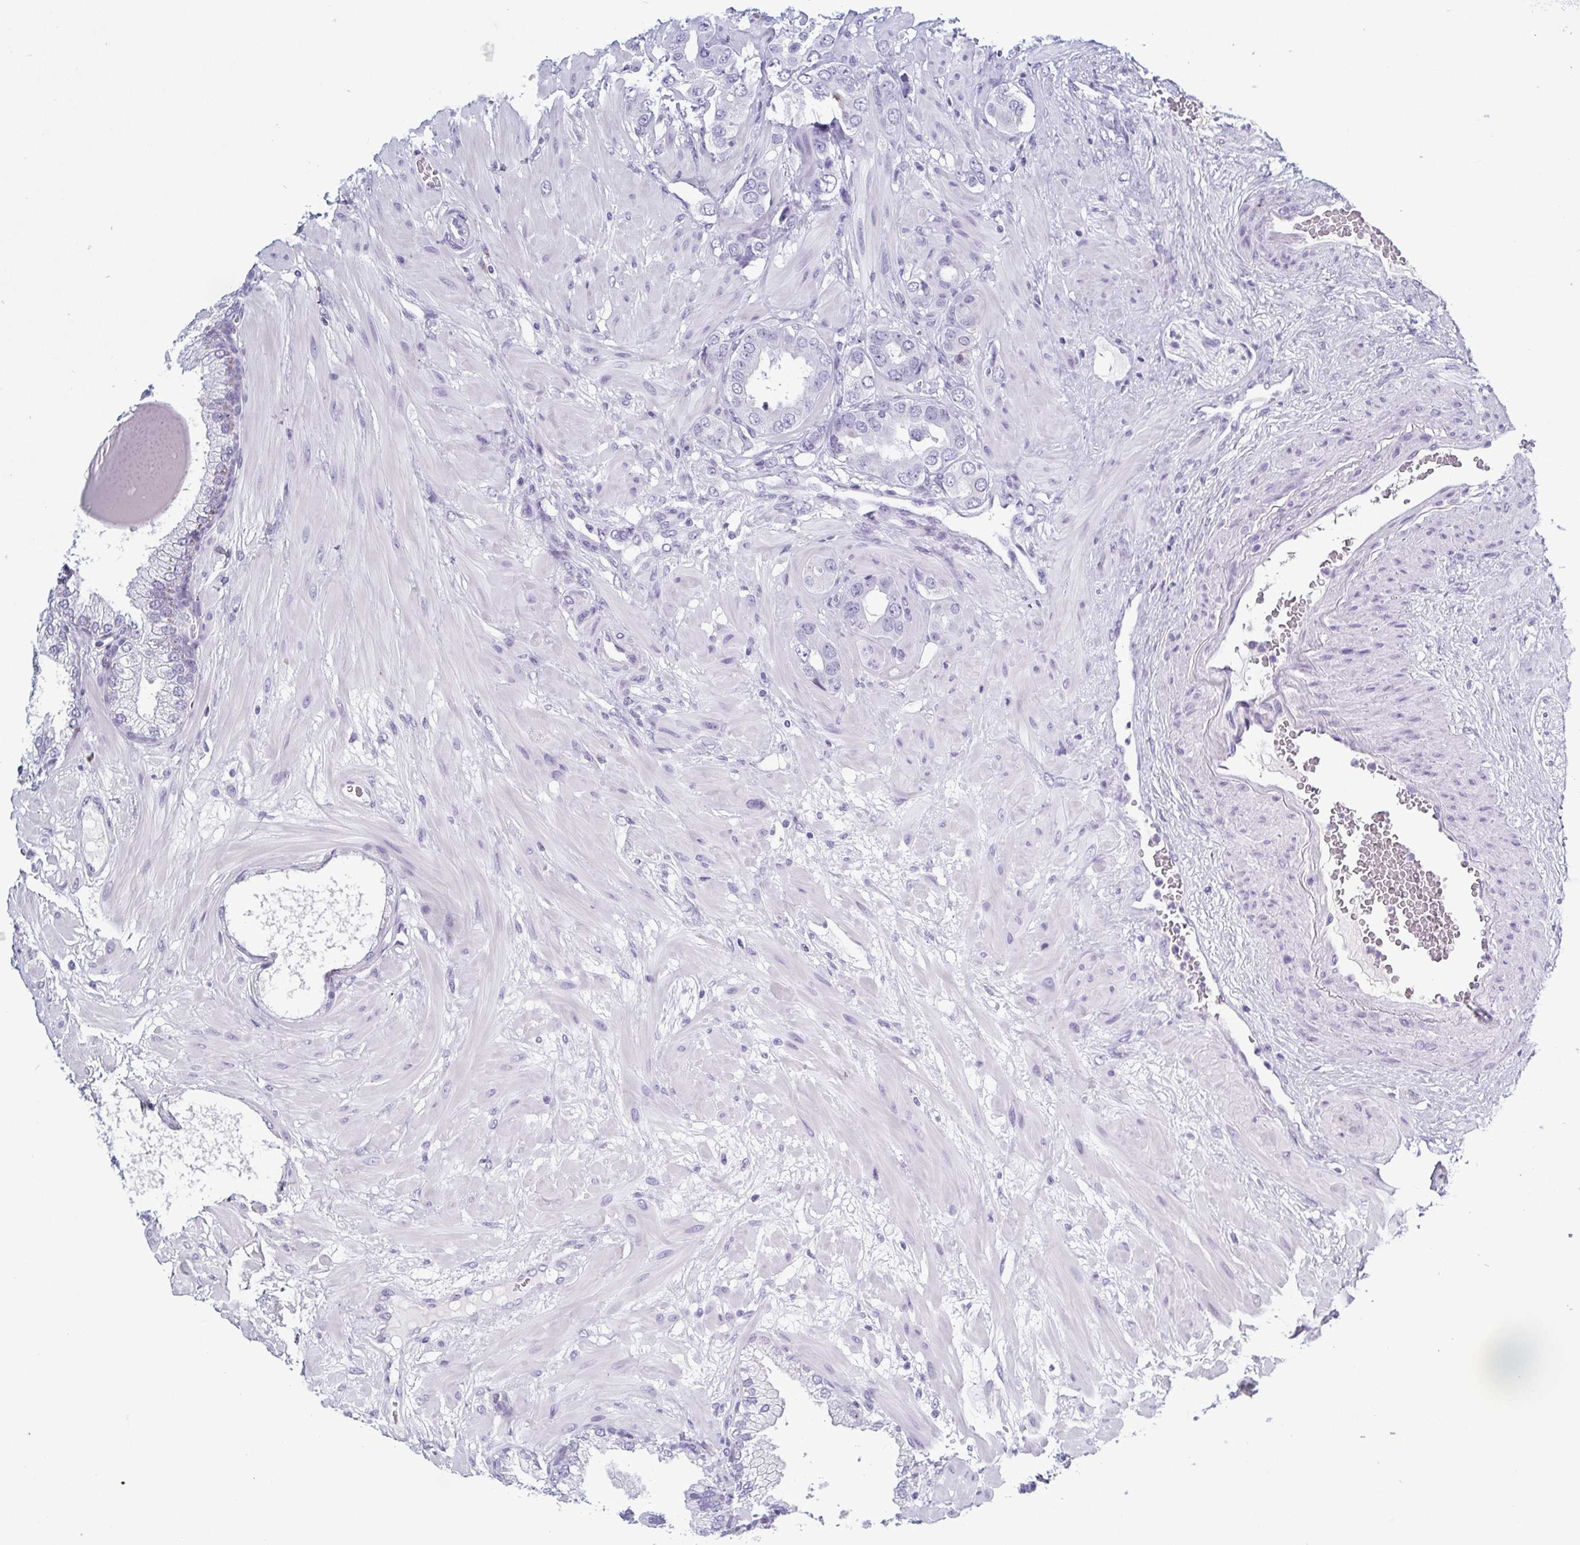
{"staining": {"intensity": "negative", "quantity": "none", "location": "none"}, "tissue": "prostate cancer", "cell_type": "Tumor cells", "image_type": "cancer", "snomed": [{"axis": "morphology", "description": "Adenocarcinoma, Low grade"}, {"axis": "topography", "description": "Prostate"}], "caption": "Immunohistochemical staining of human prostate cancer shows no significant staining in tumor cells.", "gene": "KRT10", "patient": {"sex": "male", "age": 57}}